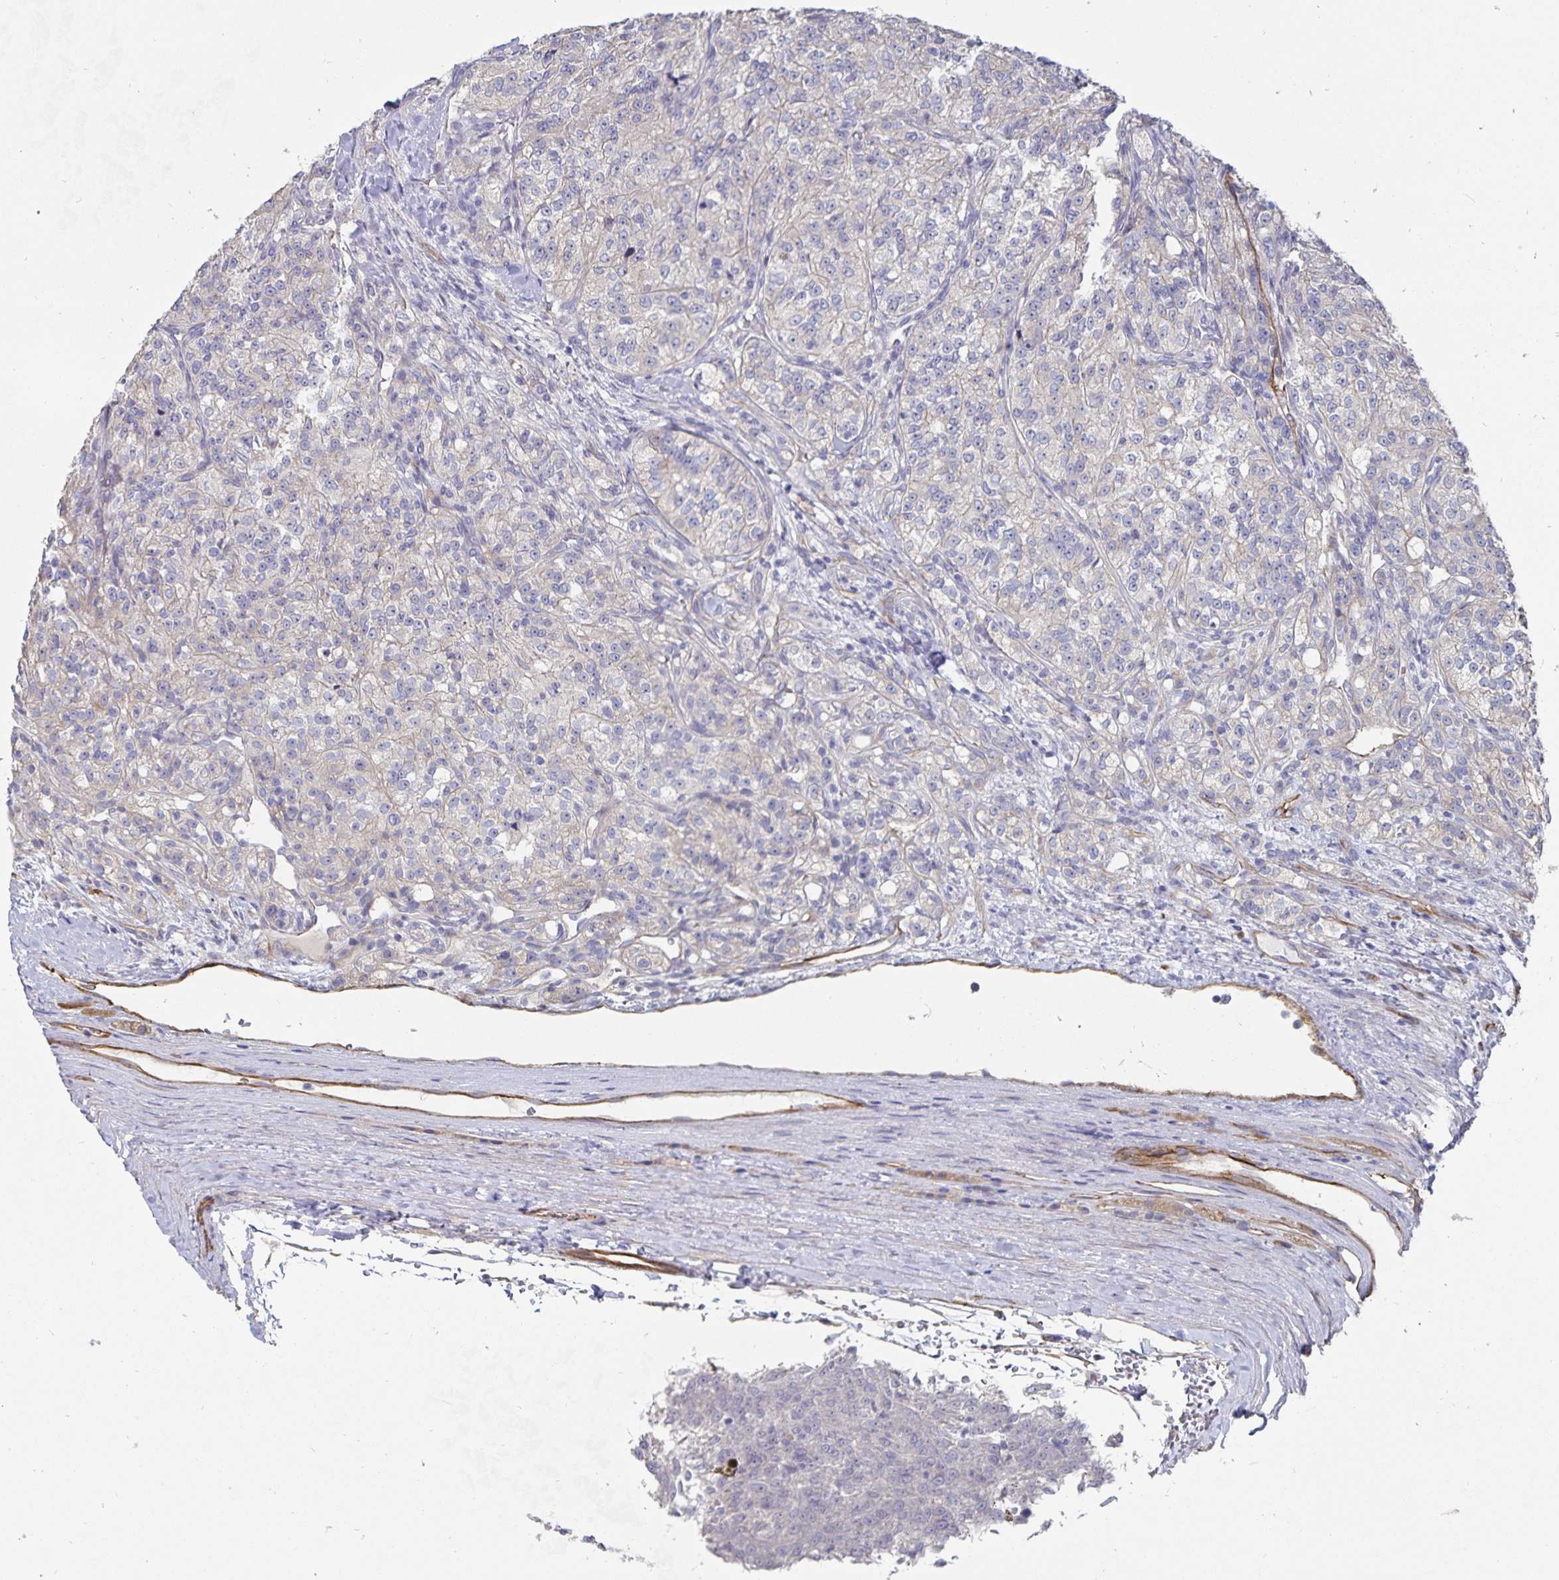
{"staining": {"intensity": "negative", "quantity": "none", "location": "none"}, "tissue": "renal cancer", "cell_type": "Tumor cells", "image_type": "cancer", "snomed": [{"axis": "morphology", "description": "Adenocarcinoma, NOS"}, {"axis": "topography", "description": "Kidney"}], "caption": "Immunohistochemistry (IHC) histopathology image of neoplastic tissue: human renal cancer (adenocarcinoma) stained with DAB (3,3'-diaminobenzidine) shows no significant protein staining in tumor cells.", "gene": "SSTR1", "patient": {"sex": "female", "age": 63}}